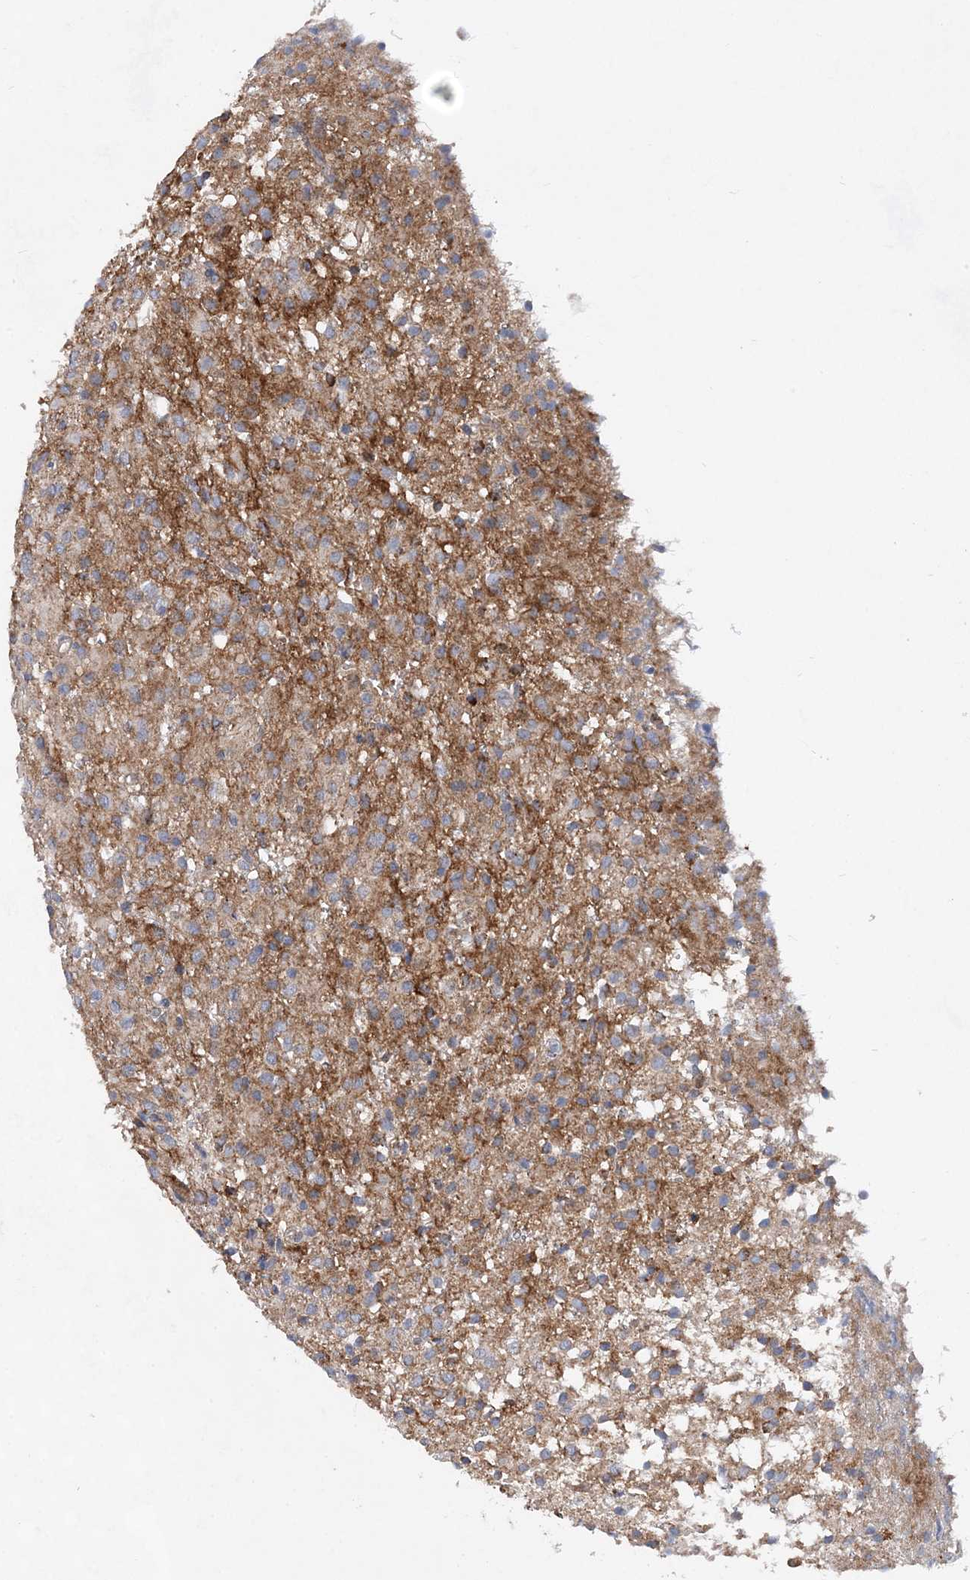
{"staining": {"intensity": "negative", "quantity": "none", "location": "none"}, "tissue": "glioma", "cell_type": "Tumor cells", "image_type": "cancer", "snomed": [{"axis": "morphology", "description": "Glioma, malignant, High grade"}, {"axis": "topography", "description": "Brain"}], "caption": "Immunohistochemistry of glioma demonstrates no staining in tumor cells.", "gene": "TRAPPC13", "patient": {"sex": "female", "age": 59}}